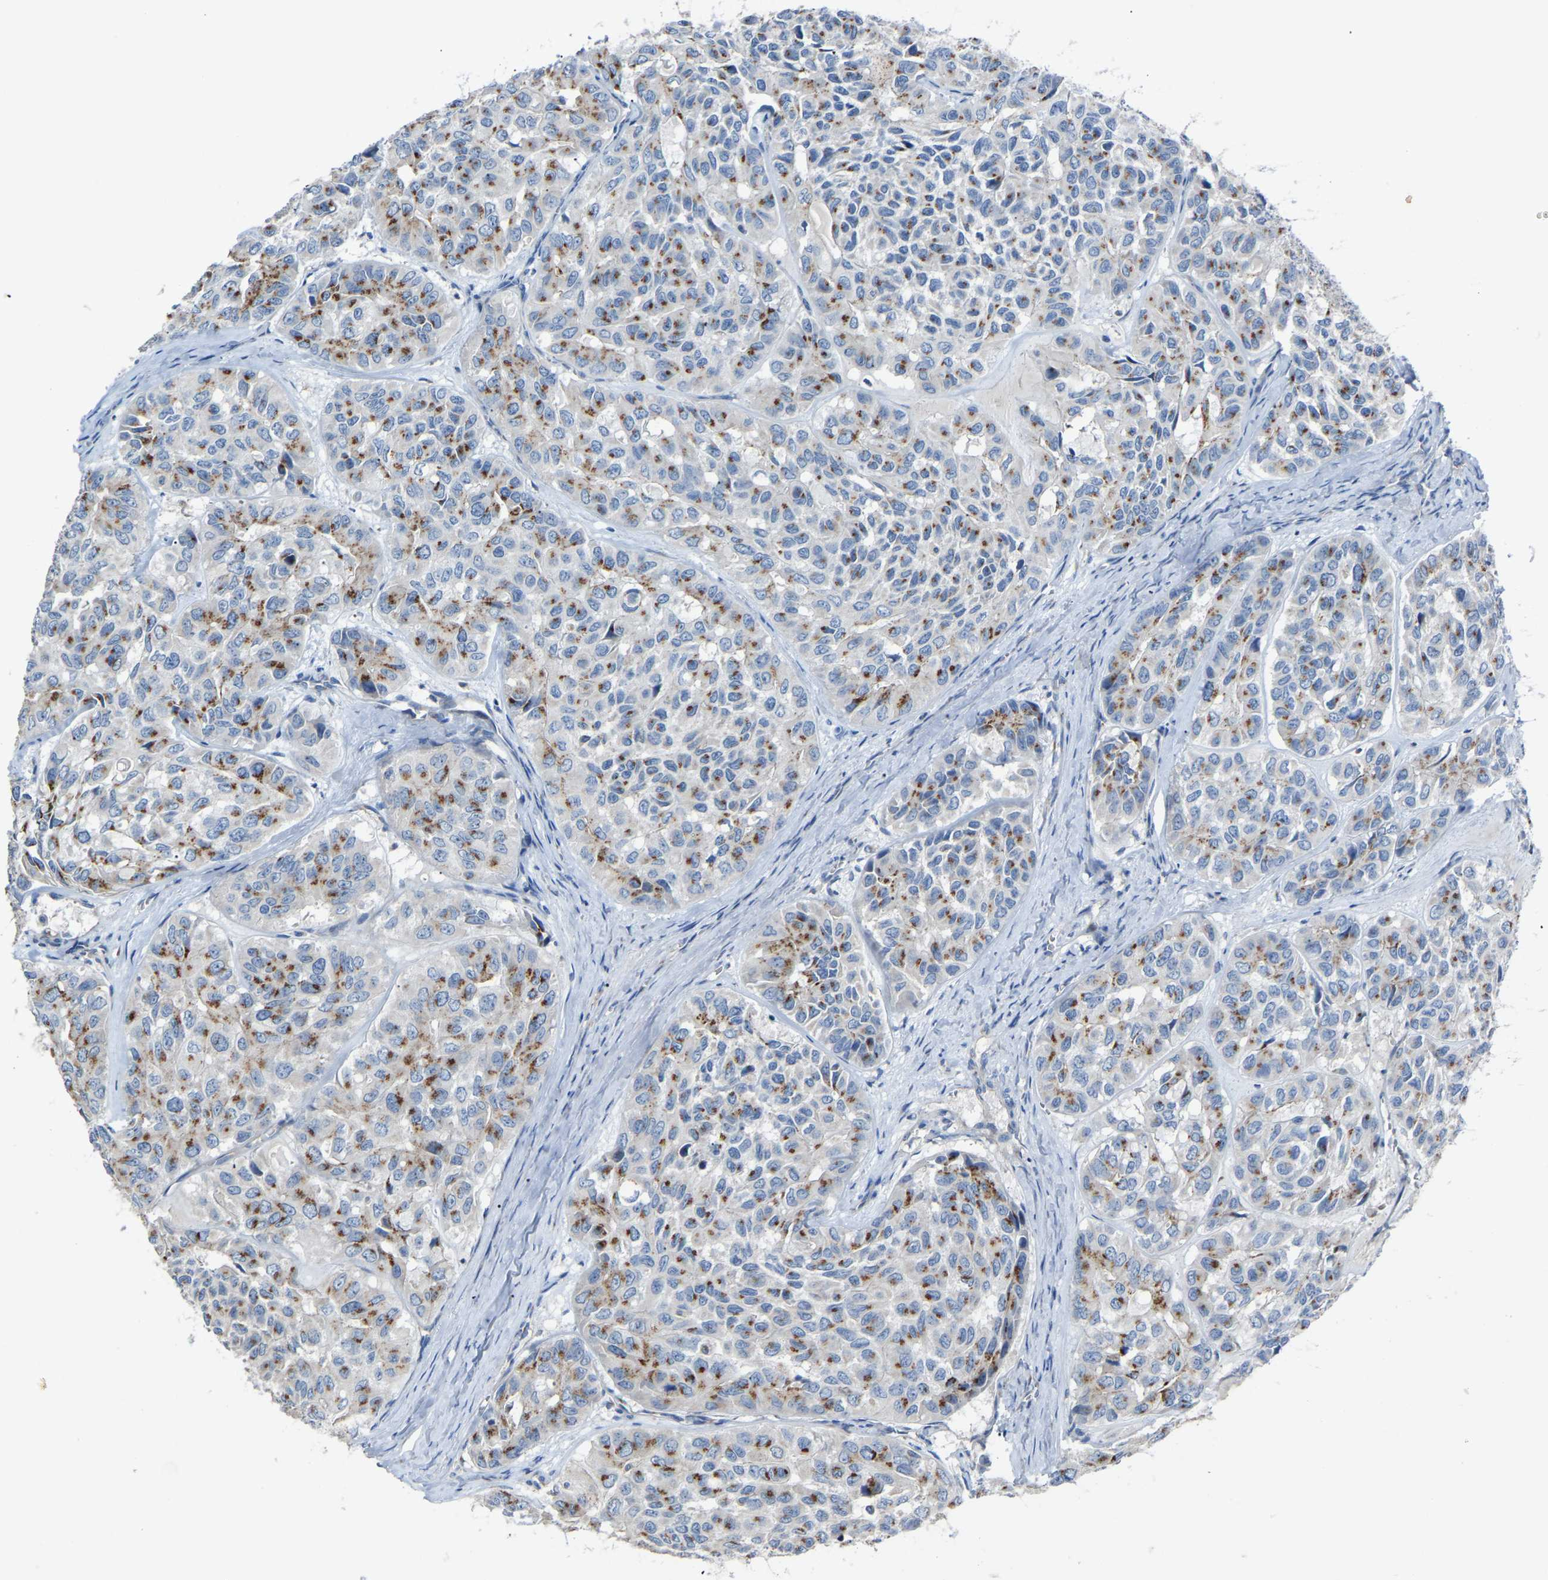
{"staining": {"intensity": "moderate", "quantity": ">75%", "location": "cytoplasmic/membranous"}, "tissue": "head and neck cancer", "cell_type": "Tumor cells", "image_type": "cancer", "snomed": [{"axis": "morphology", "description": "Adenocarcinoma, NOS"}, {"axis": "topography", "description": "Salivary gland, NOS"}, {"axis": "topography", "description": "Head-Neck"}], "caption": "Immunohistochemistry image of neoplastic tissue: adenocarcinoma (head and neck) stained using immunohistochemistry demonstrates medium levels of moderate protein expression localized specifically in the cytoplasmic/membranous of tumor cells, appearing as a cytoplasmic/membranous brown color.", "gene": "CANT1", "patient": {"sex": "female", "age": 76}}